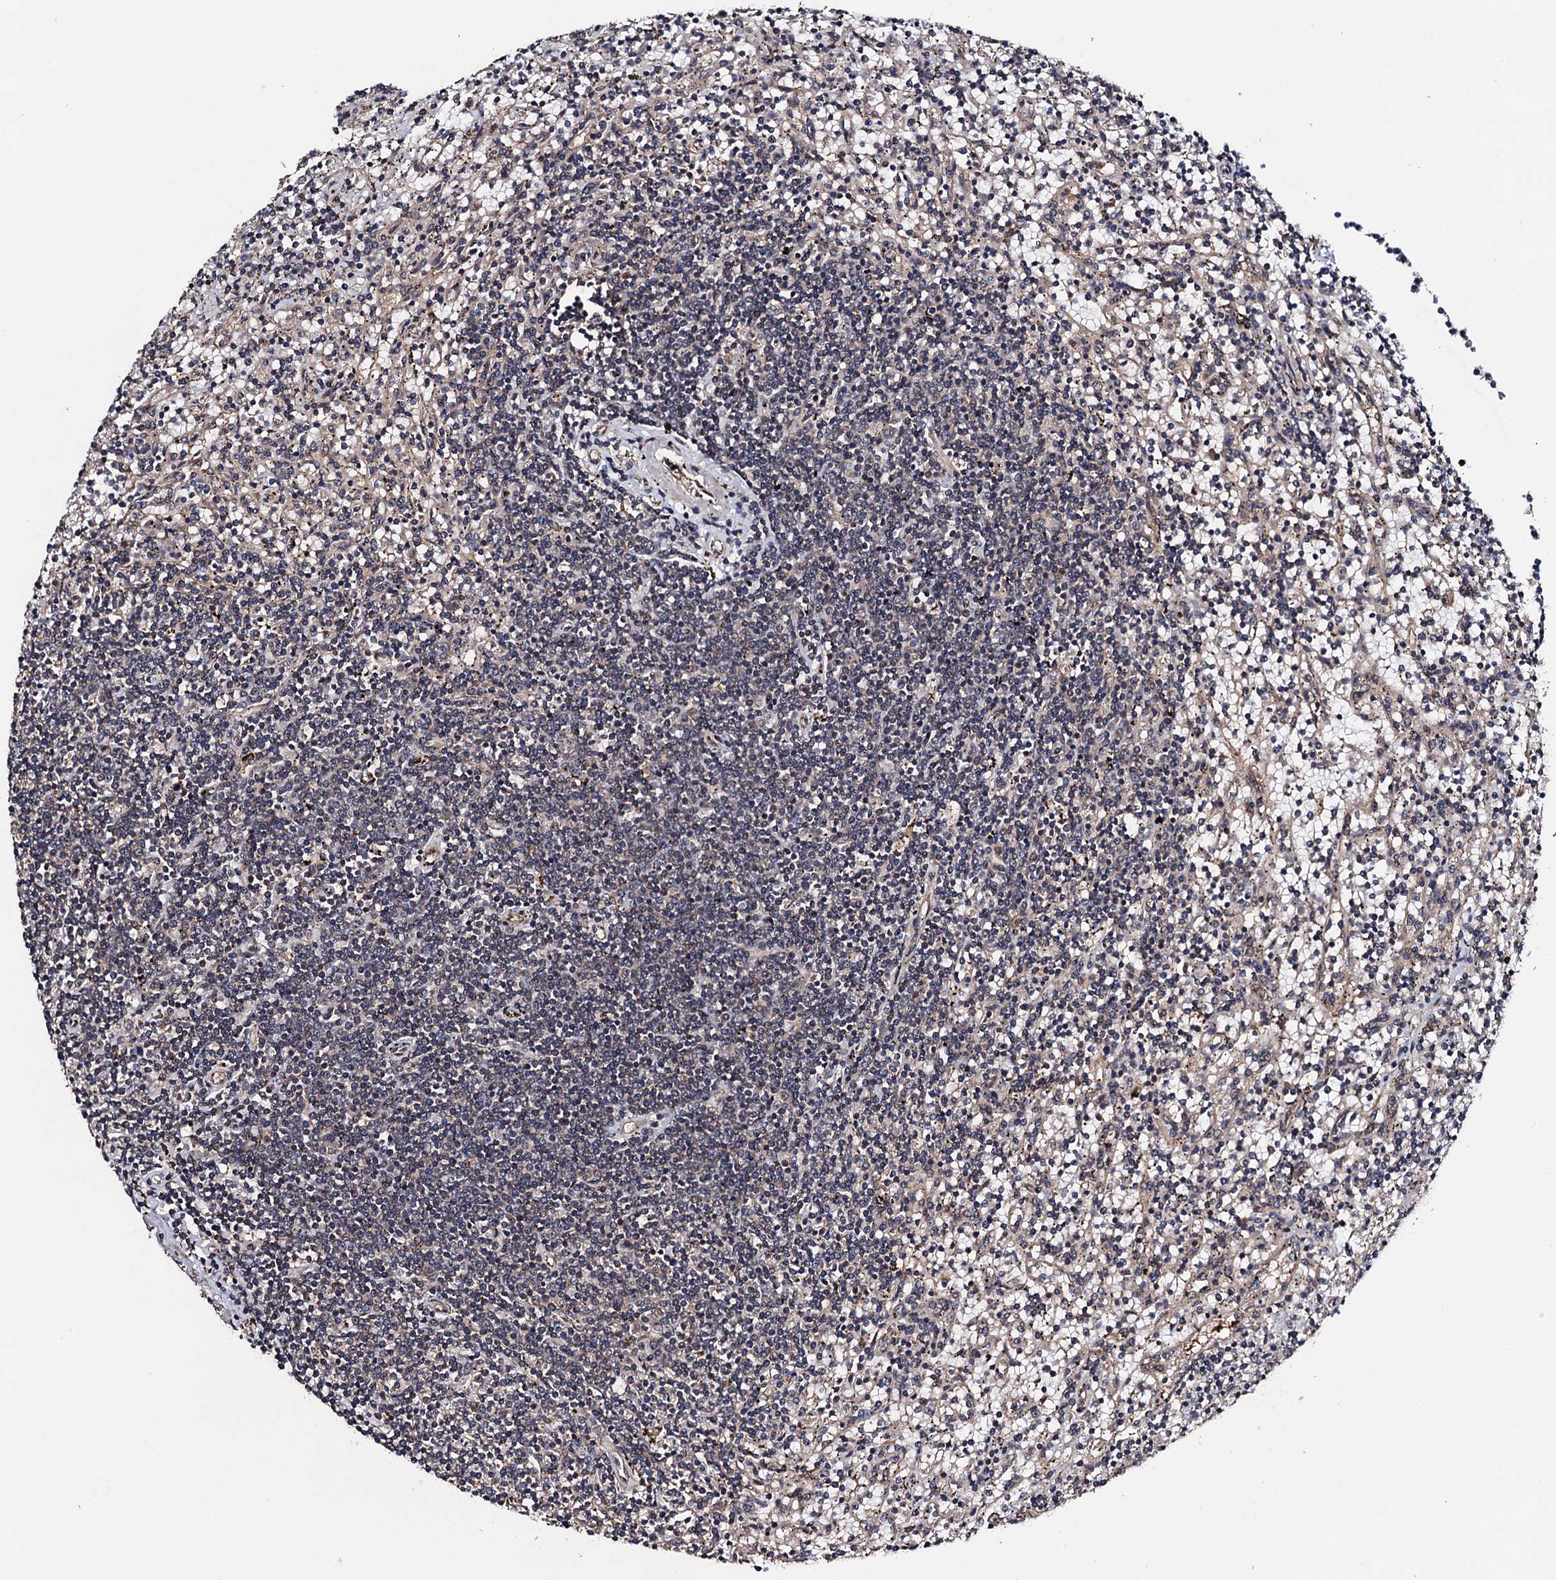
{"staining": {"intensity": "negative", "quantity": "none", "location": "none"}, "tissue": "lymphoma", "cell_type": "Tumor cells", "image_type": "cancer", "snomed": [{"axis": "morphology", "description": "Malignant lymphoma, non-Hodgkin's type, Low grade"}, {"axis": "topography", "description": "Spleen"}], "caption": "Immunohistochemical staining of human lymphoma displays no significant positivity in tumor cells. (Immunohistochemistry (ihc), brightfield microscopy, high magnification).", "gene": "NAA16", "patient": {"sex": "male", "age": 76}}